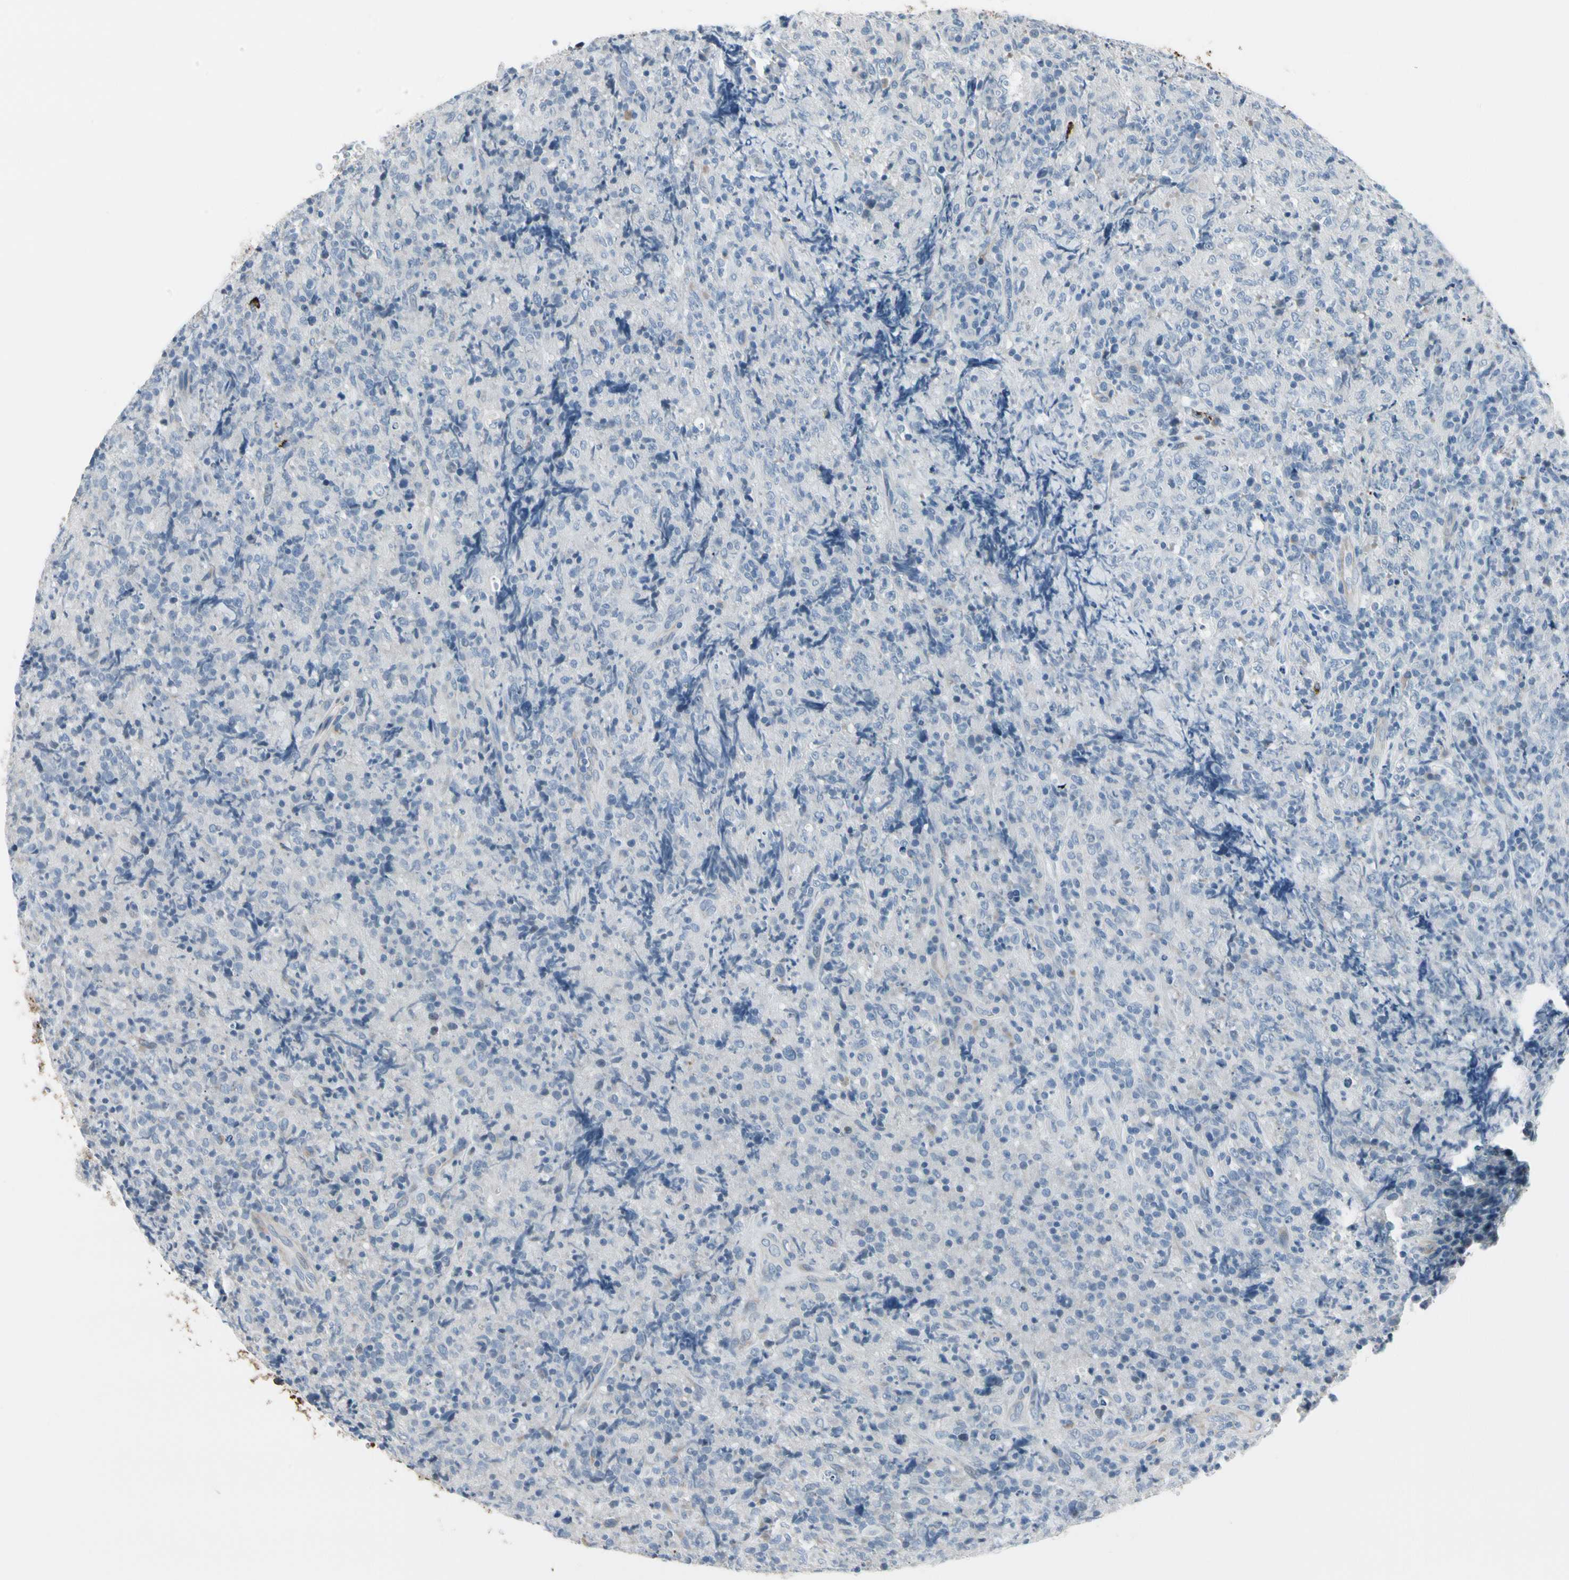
{"staining": {"intensity": "negative", "quantity": "none", "location": "none"}, "tissue": "lymphoma", "cell_type": "Tumor cells", "image_type": "cancer", "snomed": [{"axis": "morphology", "description": "Malignant lymphoma, non-Hodgkin's type, High grade"}, {"axis": "topography", "description": "Tonsil"}], "caption": "Immunohistochemical staining of malignant lymphoma, non-Hodgkin's type (high-grade) shows no significant staining in tumor cells.", "gene": "PIGR", "patient": {"sex": "female", "age": 36}}